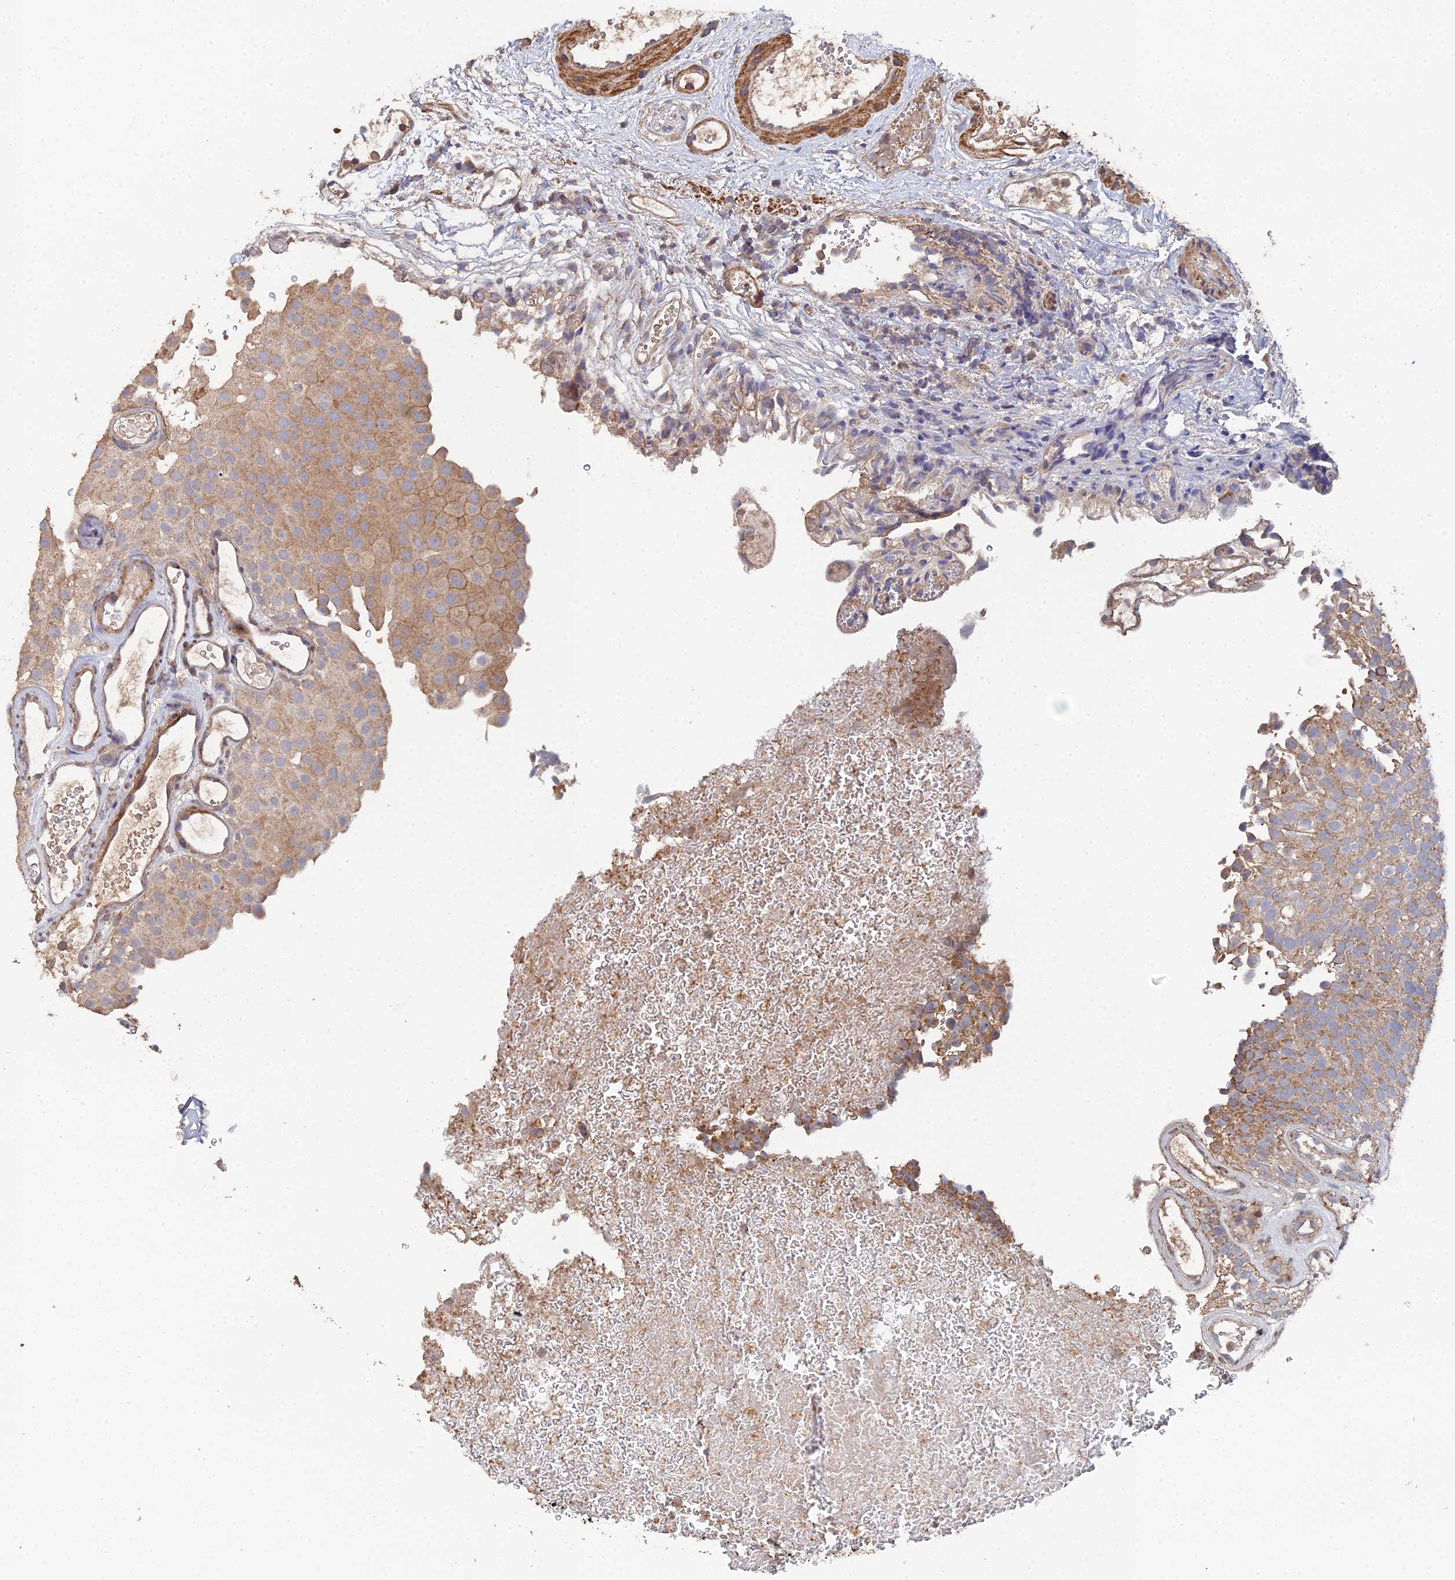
{"staining": {"intensity": "moderate", "quantity": ">75%", "location": "cytoplasmic/membranous"}, "tissue": "urothelial cancer", "cell_type": "Tumor cells", "image_type": "cancer", "snomed": [{"axis": "morphology", "description": "Urothelial carcinoma, Low grade"}, {"axis": "topography", "description": "Urinary bladder"}], "caption": "The image shows a brown stain indicating the presence of a protein in the cytoplasmic/membranous of tumor cells in low-grade urothelial carcinoma.", "gene": "SPANXN4", "patient": {"sex": "male", "age": 78}}